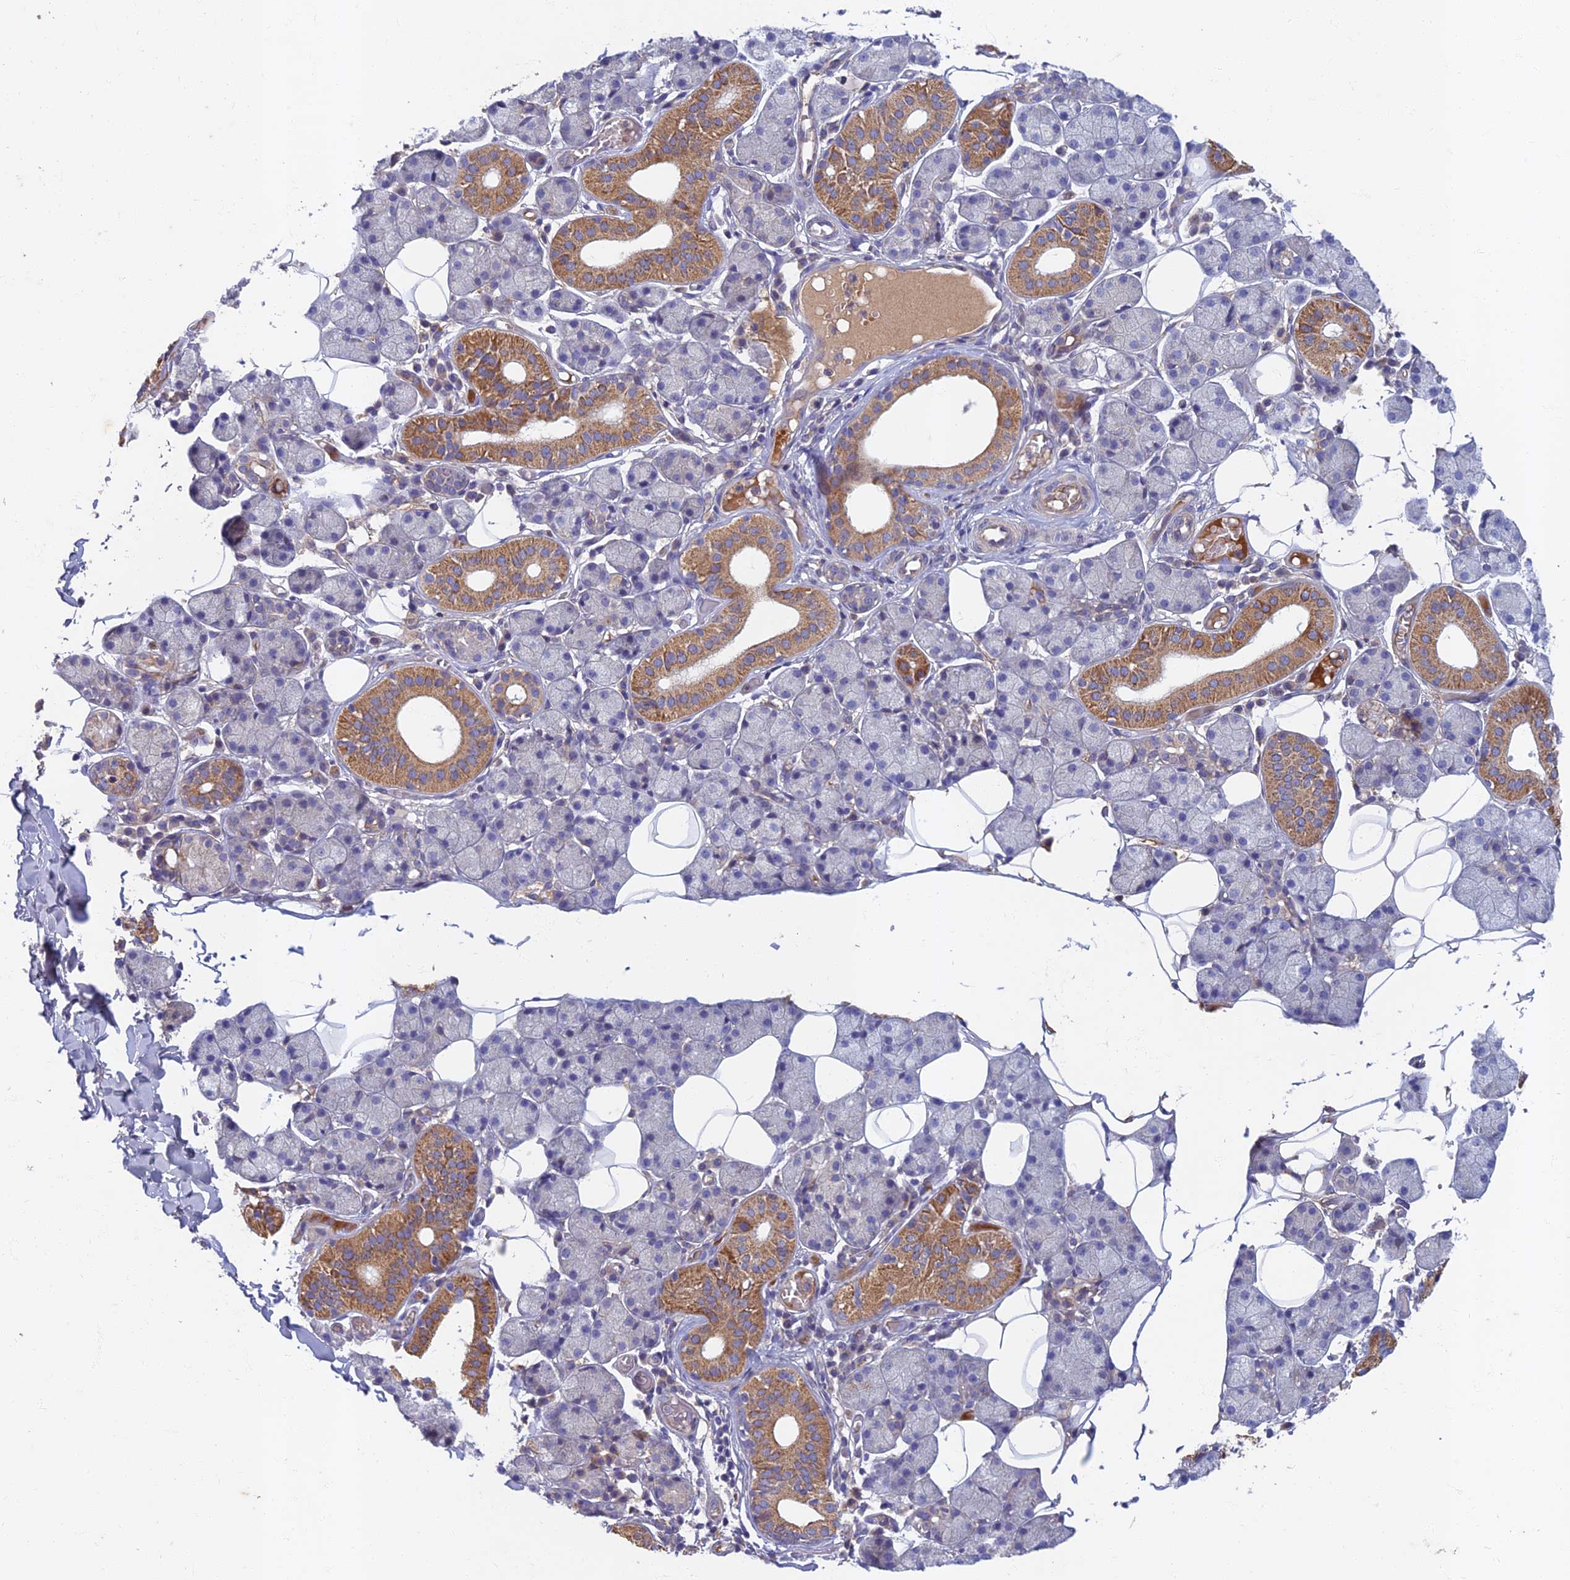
{"staining": {"intensity": "moderate", "quantity": "25%-75%", "location": "cytoplasmic/membranous"}, "tissue": "salivary gland", "cell_type": "Glandular cells", "image_type": "normal", "snomed": [{"axis": "morphology", "description": "Normal tissue, NOS"}, {"axis": "topography", "description": "Salivary gland"}], "caption": "A brown stain labels moderate cytoplasmic/membranous staining of a protein in glandular cells of benign salivary gland.", "gene": "SOGA1", "patient": {"sex": "female", "age": 33}}